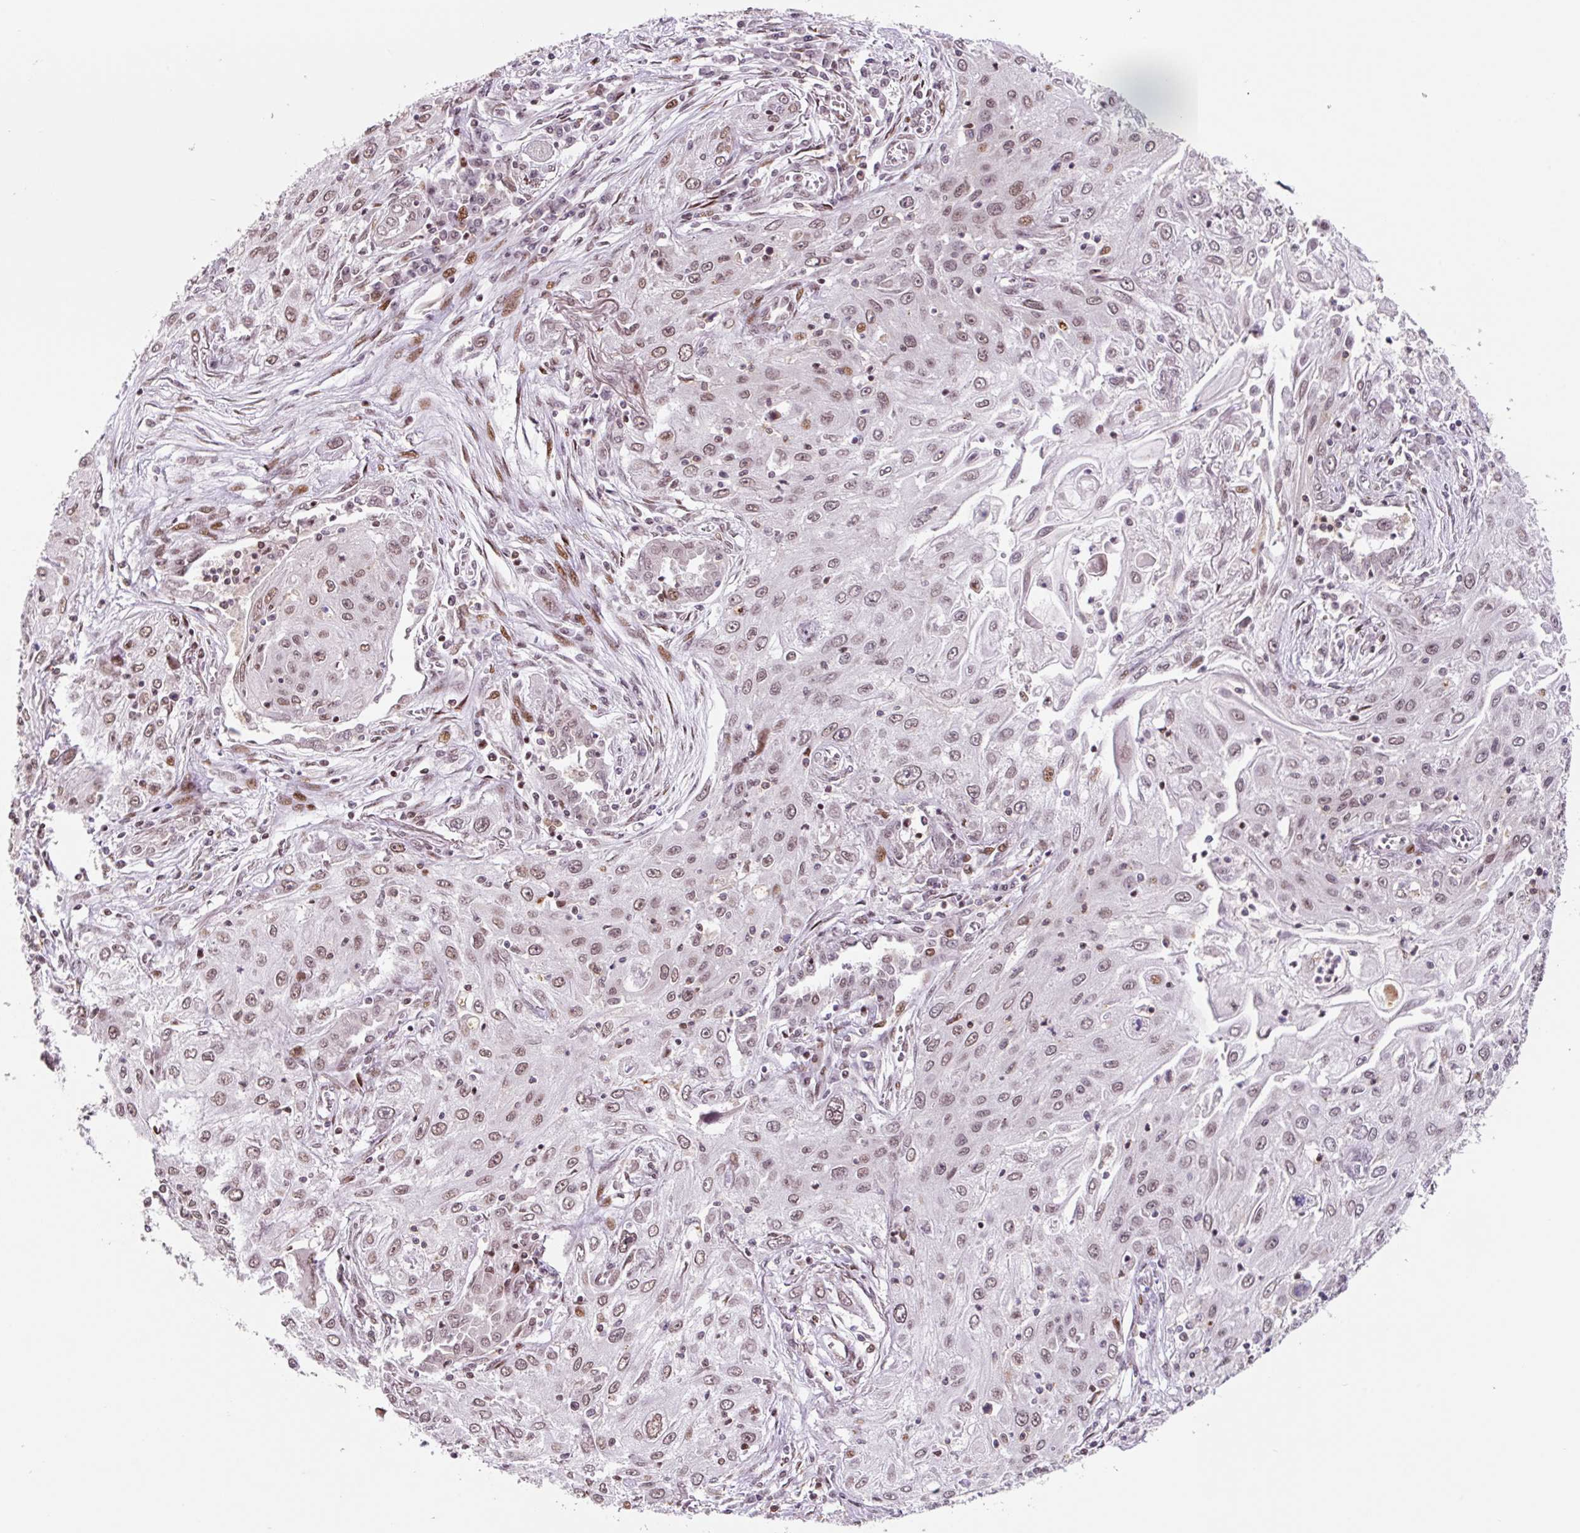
{"staining": {"intensity": "weak", "quantity": ">75%", "location": "nuclear"}, "tissue": "lung cancer", "cell_type": "Tumor cells", "image_type": "cancer", "snomed": [{"axis": "morphology", "description": "Squamous cell carcinoma, NOS"}, {"axis": "topography", "description": "Lung"}], "caption": "This micrograph shows IHC staining of human lung squamous cell carcinoma, with low weak nuclear expression in about >75% of tumor cells.", "gene": "CCNL2", "patient": {"sex": "female", "age": 69}}